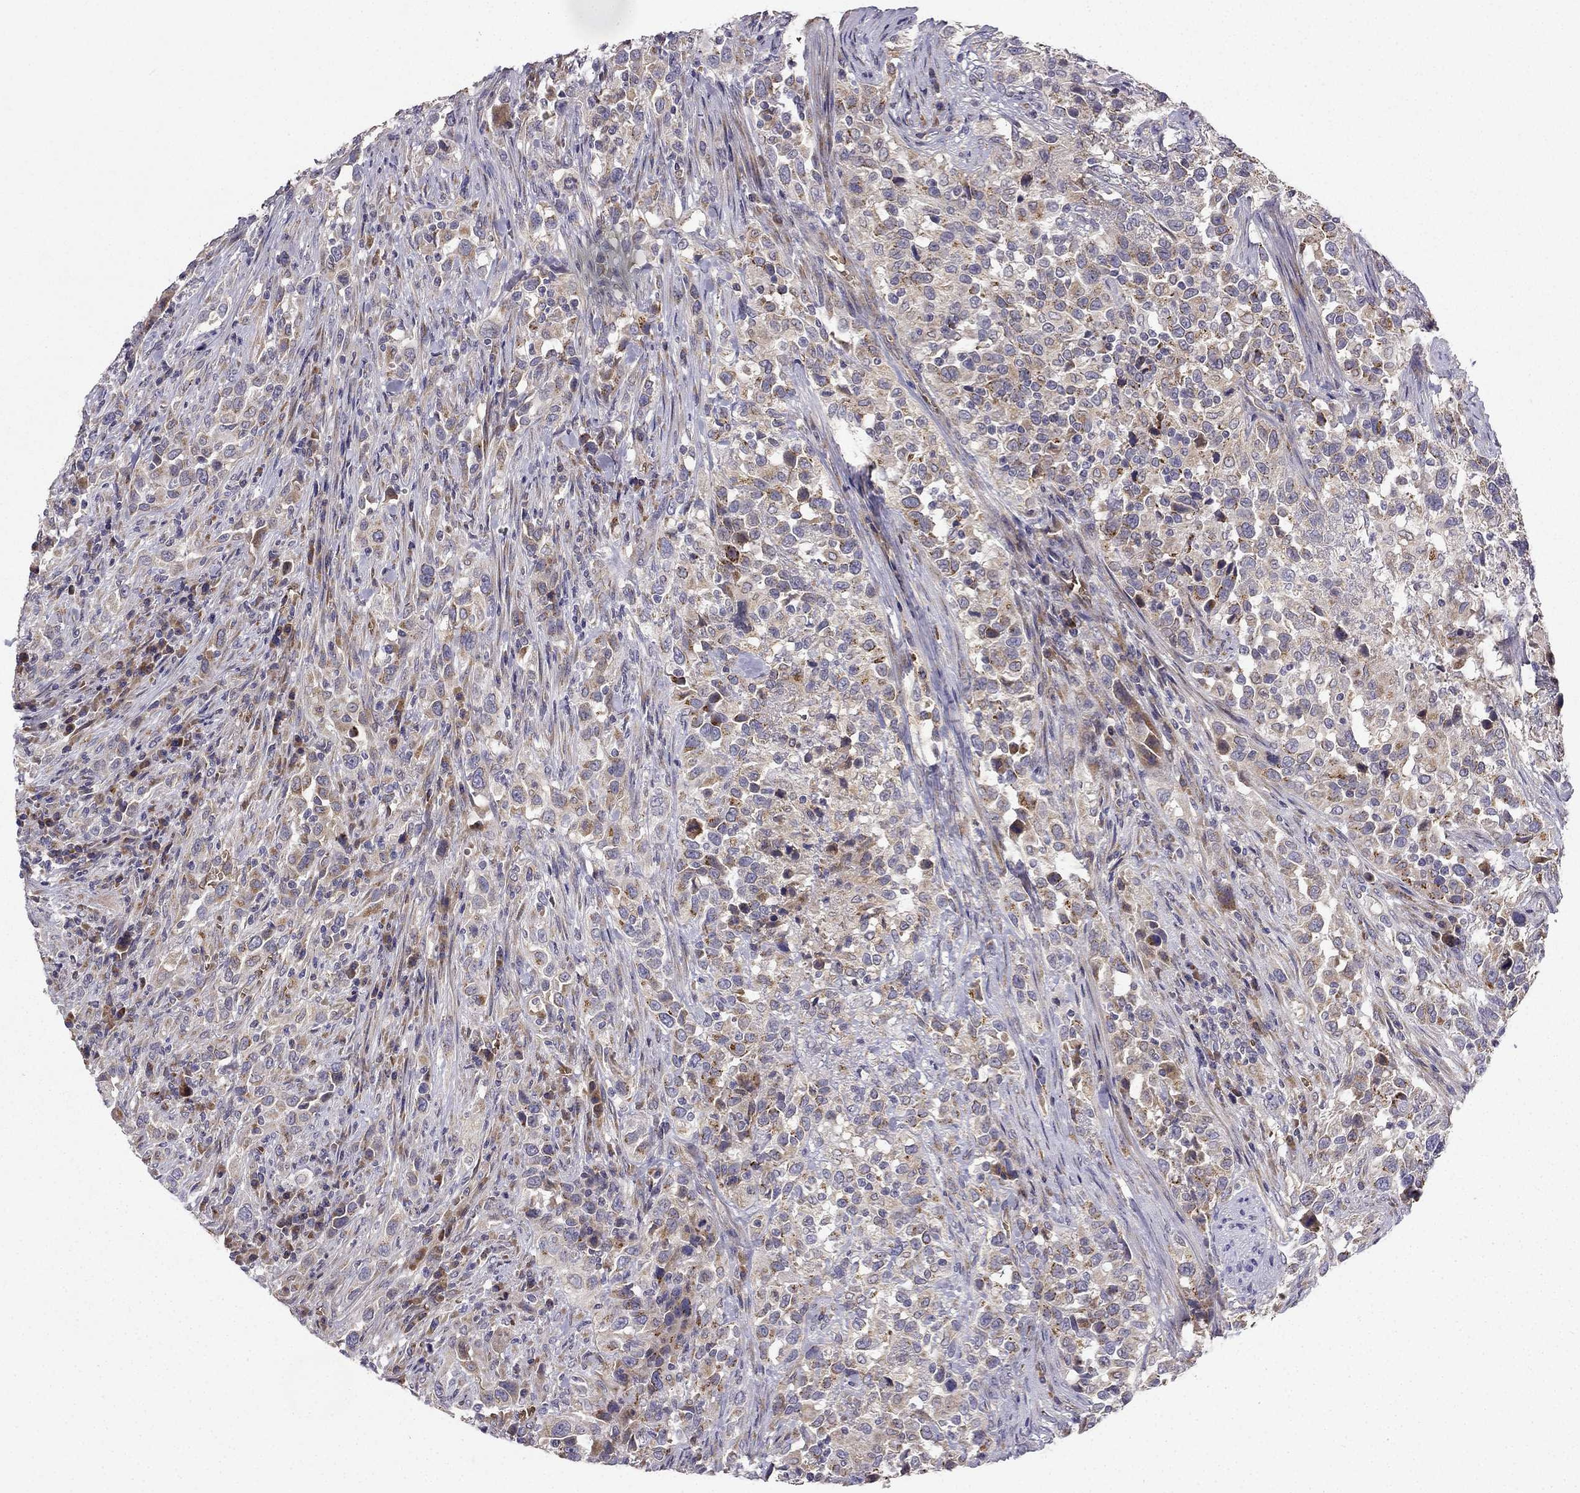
{"staining": {"intensity": "moderate", "quantity": "25%-75%", "location": "cytoplasmic/membranous"}, "tissue": "urothelial cancer", "cell_type": "Tumor cells", "image_type": "cancer", "snomed": [{"axis": "morphology", "description": "Urothelial carcinoma, NOS"}, {"axis": "morphology", "description": "Urothelial carcinoma, High grade"}, {"axis": "topography", "description": "Urinary bladder"}], "caption": "IHC (DAB (3,3'-diaminobenzidine)) staining of urothelial cancer reveals moderate cytoplasmic/membranous protein positivity in about 25%-75% of tumor cells.", "gene": "B4GALT7", "patient": {"sex": "female", "age": 64}}